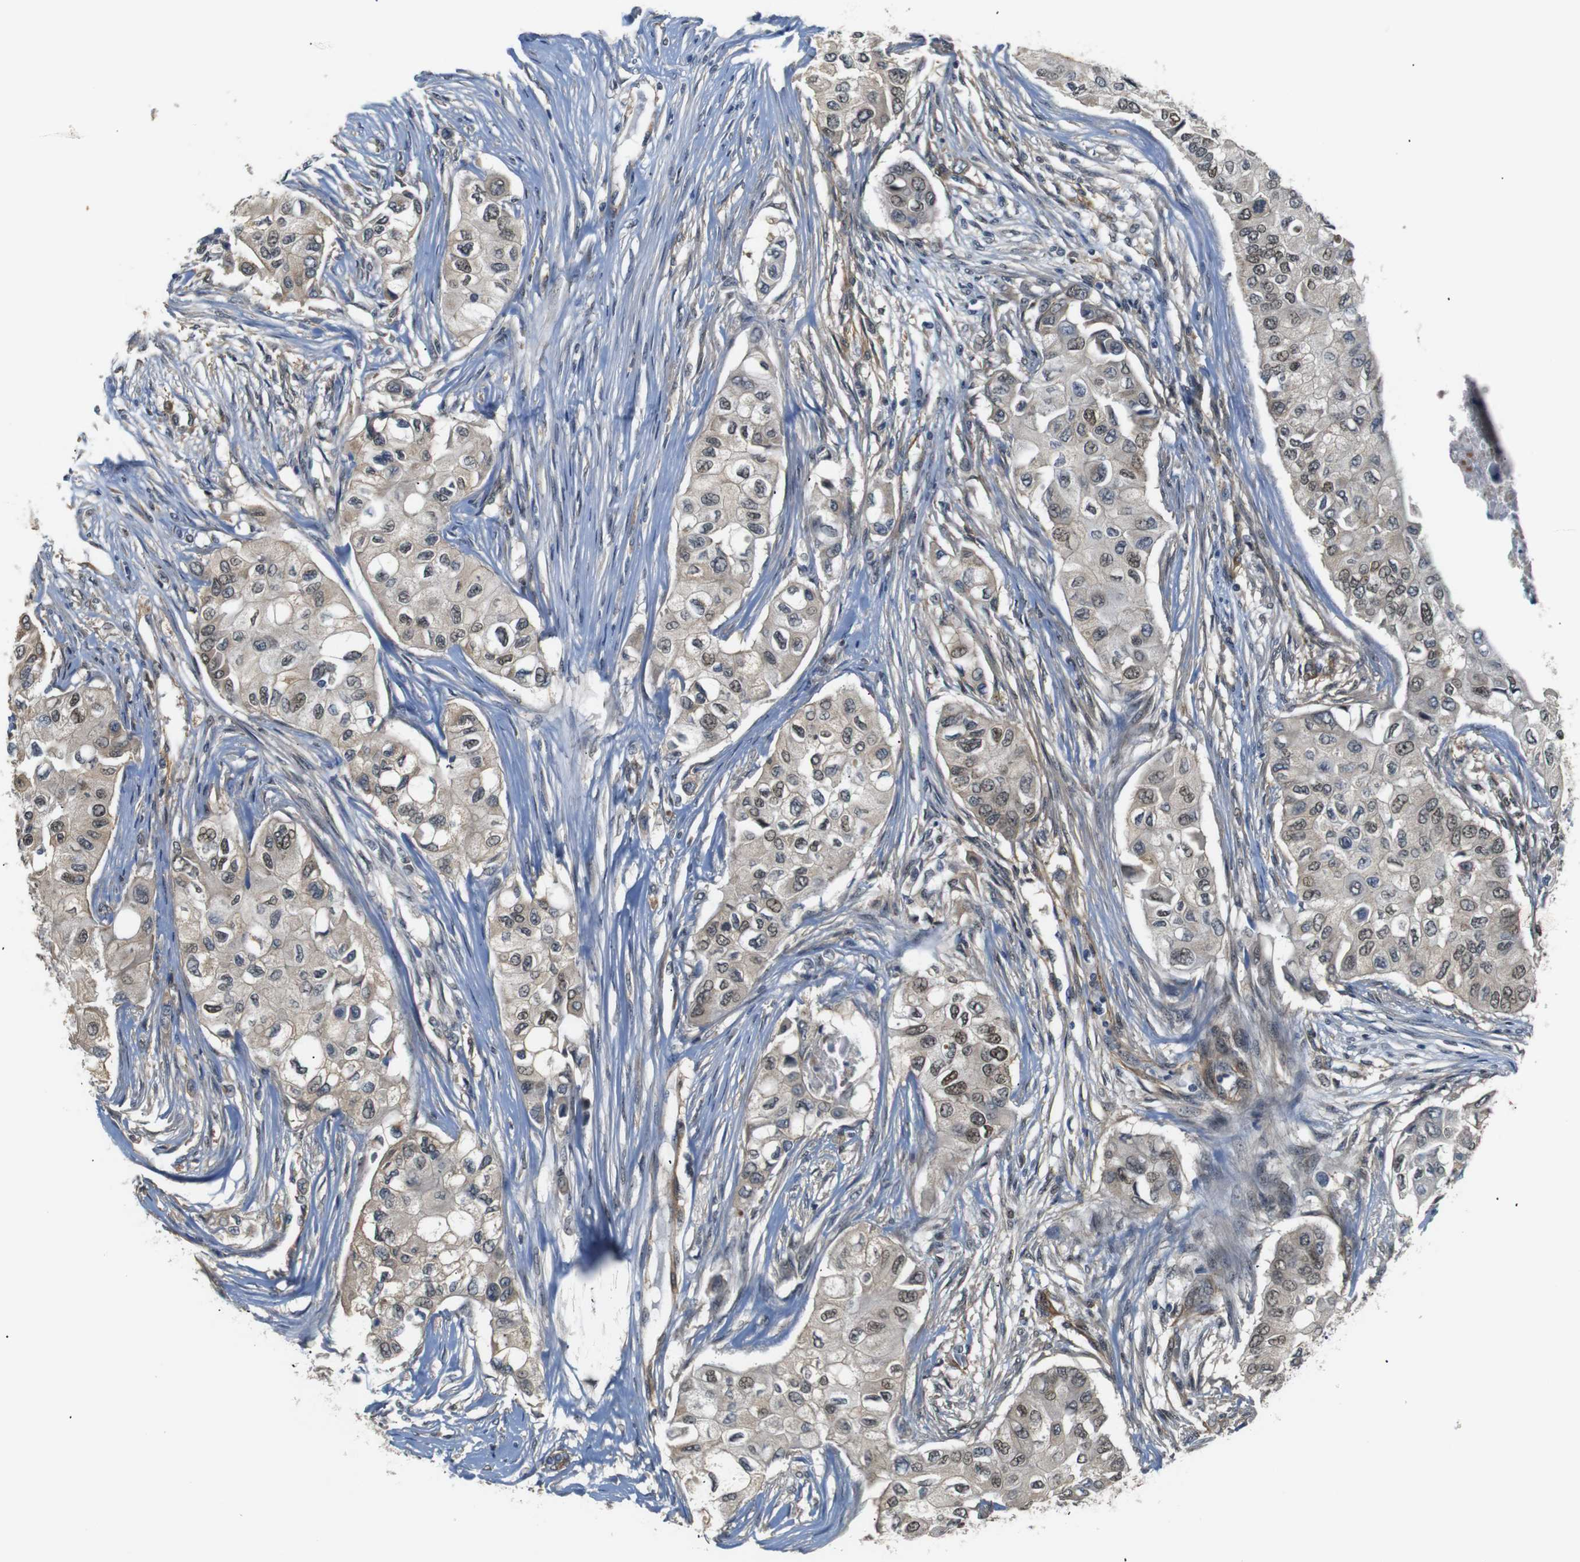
{"staining": {"intensity": "moderate", "quantity": "25%-75%", "location": "cytoplasmic/membranous,nuclear"}, "tissue": "breast cancer", "cell_type": "Tumor cells", "image_type": "cancer", "snomed": [{"axis": "morphology", "description": "Normal tissue, NOS"}, {"axis": "morphology", "description": "Duct carcinoma"}, {"axis": "topography", "description": "Breast"}], "caption": "The immunohistochemical stain highlights moderate cytoplasmic/membranous and nuclear positivity in tumor cells of breast cancer (intraductal carcinoma) tissue.", "gene": "PARN", "patient": {"sex": "female", "age": 49}}